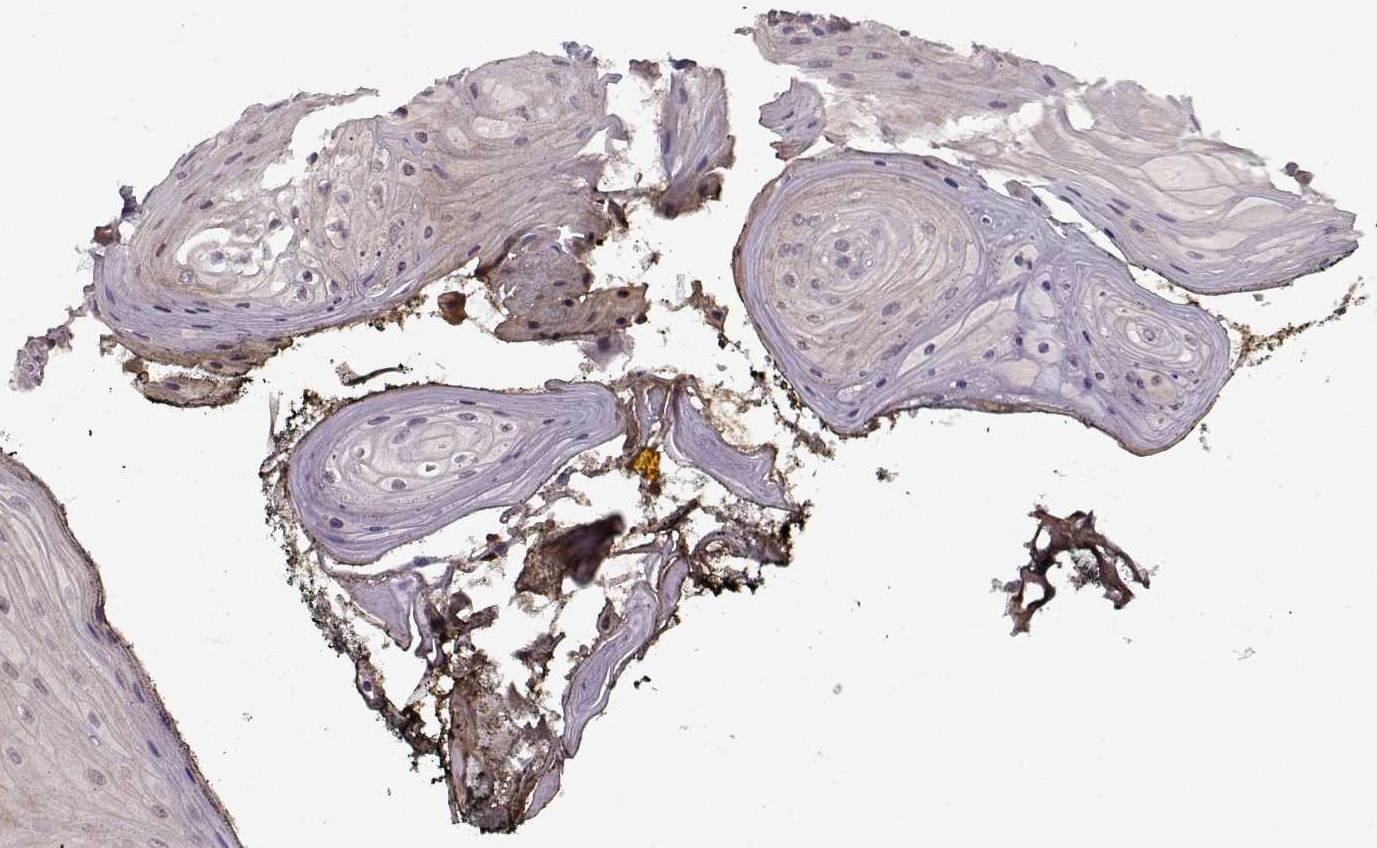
{"staining": {"intensity": "moderate", "quantity": "<25%", "location": "cytoplasmic/membranous"}, "tissue": "oral mucosa", "cell_type": "Squamous epithelial cells", "image_type": "normal", "snomed": [{"axis": "morphology", "description": "Normal tissue, NOS"}, {"axis": "topography", "description": "Oral tissue"}], "caption": "Squamous epithelial cells reveal low levels of moderate cytoplasmic/membranous positivity in about <25% of cells in benign human oral mucosa. (DAB IHC, brown staining for protein, blue staining for nuclei).", "gene": "DENND4B", "patient": {"sex": "male", "age": 9}}